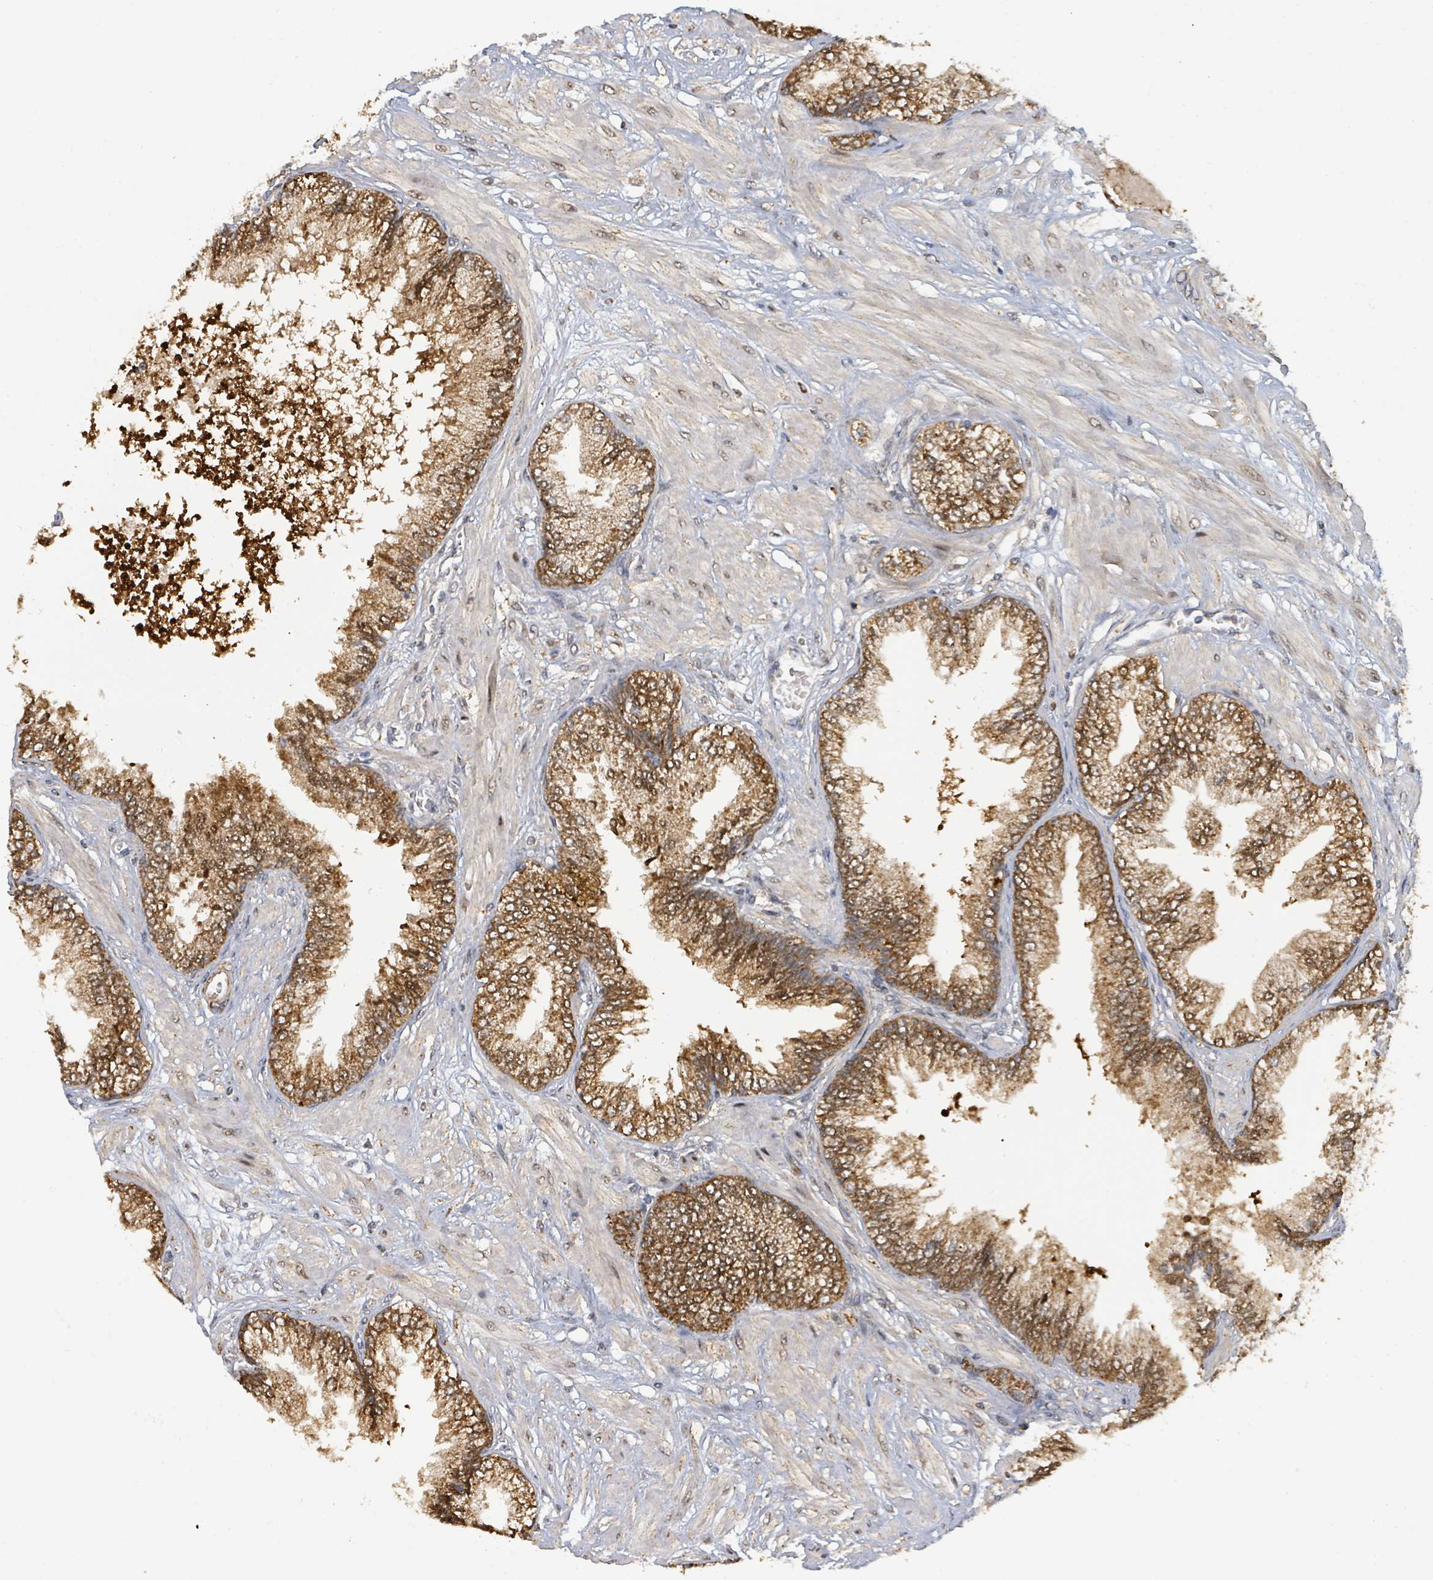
{"staining": {"intensity": "strong", "quantity": ">75%", "location": "cytoplasmic/membranous"}, "tissue": "prostate cancer", "cell_type": "Tumor cells", "image_type": "cancer", "snomed": [{"axis": "morphology", "description": "Adenocarcinoma, Low grade"}, {"axis": "topography", "description": "Prostate"}], "caption": "Human prostate cancer (adenocarcinoma (low-grade)) stained with a protein marker demonstrates strong staining in tumor cells.", "gene": "PSMB7", "patient": {"sex": "male", "age": 55}}